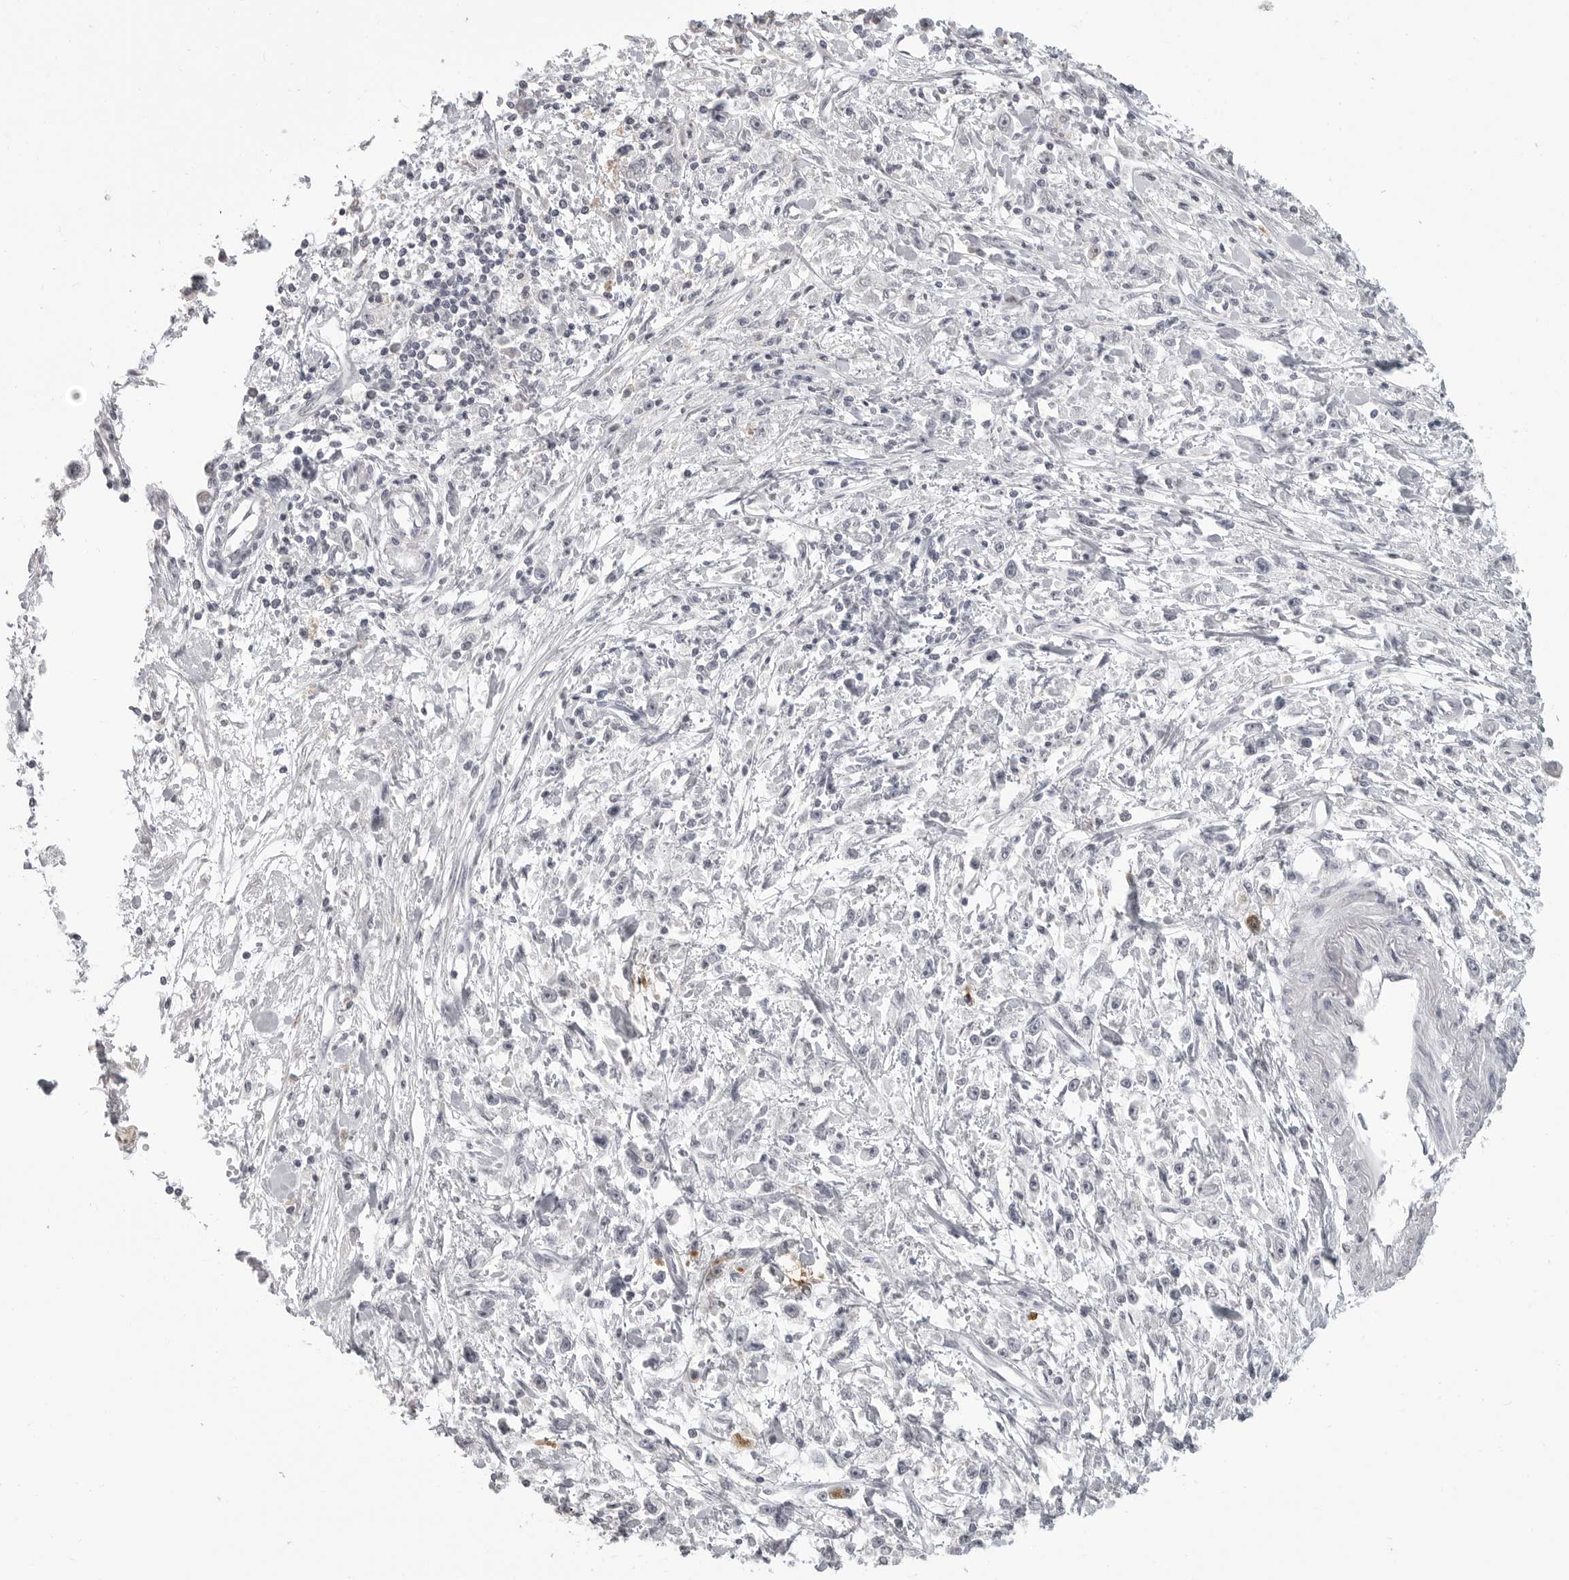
{"staining": {"intensity": "negative", "quantity": "none", "location": "none"}, "tissue": "stomach cancer", "cell_type": "Tumor cells", "image_type": "cancer", "snomed": [{"axis": "morphology", "description": "Adenocarcinoma, NOS"}, {"axis": "topography", "description": "Stomach"}], "caption": "IHC of human stomach cancer displays no staining in tumor cells.", "gene": "PRSS1", "patient": {"sex": "female", "age": 59}}